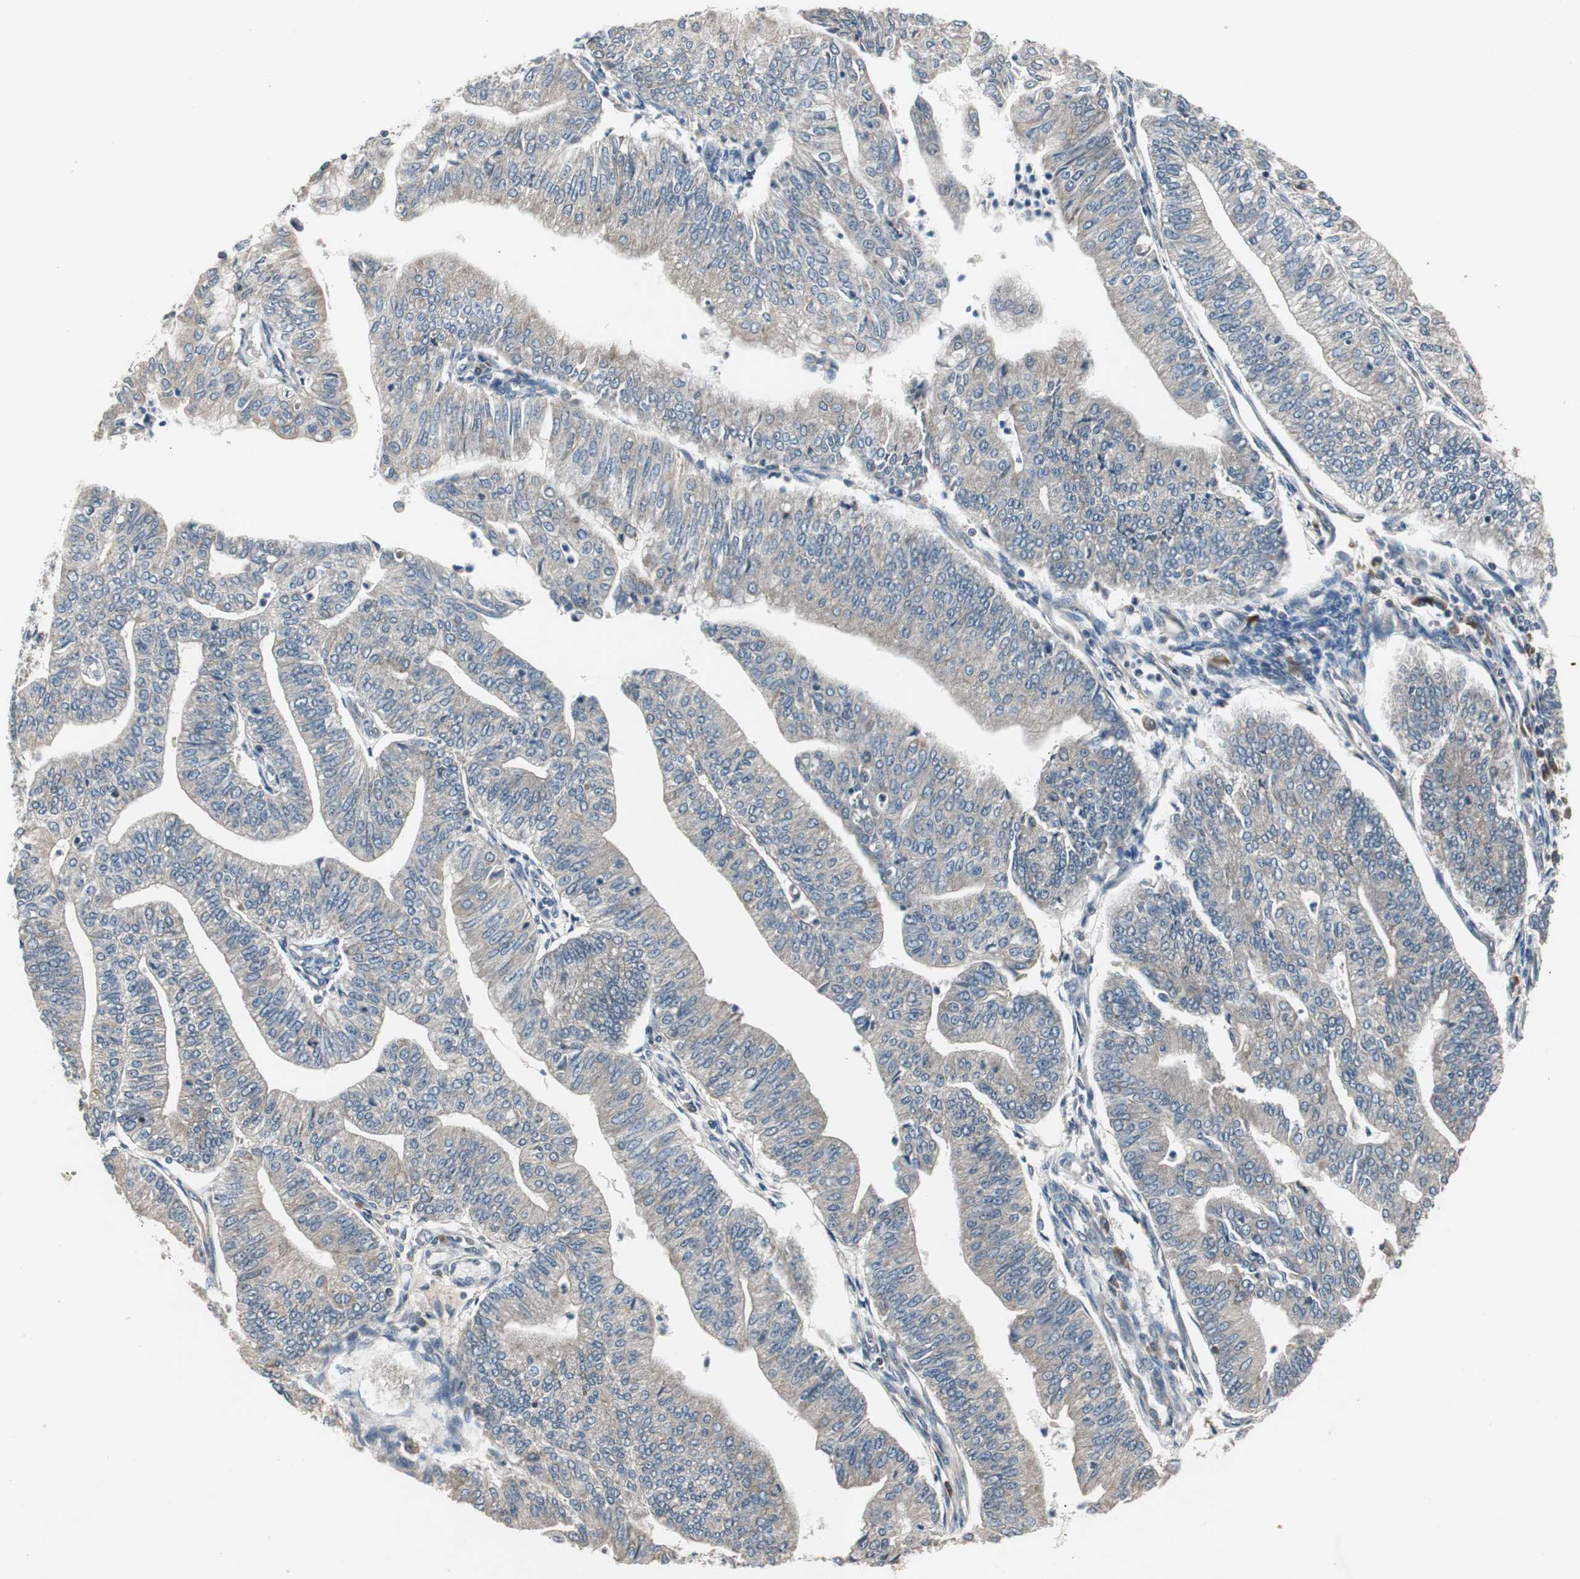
{"staining": {"intensity": "weak", "quantity": ">75%", "location": "cytoplasmic/membranous"}, "tissue": "endometrial cancer", "cell_type": "Tumor cells", "image_type": "cancer", "snomed": [{"axis": "morphology", "description": "Adenocarcinoma, NOS"}, {"axis": "topography", "description": "Endometrium"}], "caption": "Protein positivity by immunohistochemistry (IHC) demonstrates weak cytoplasmic/membranous positivity in approximately >75% of tumor cells in adenocarcinoma (endometrial).", "gene": "ZMPSTE24", "patient": {"sex": "female", "age": 59}}